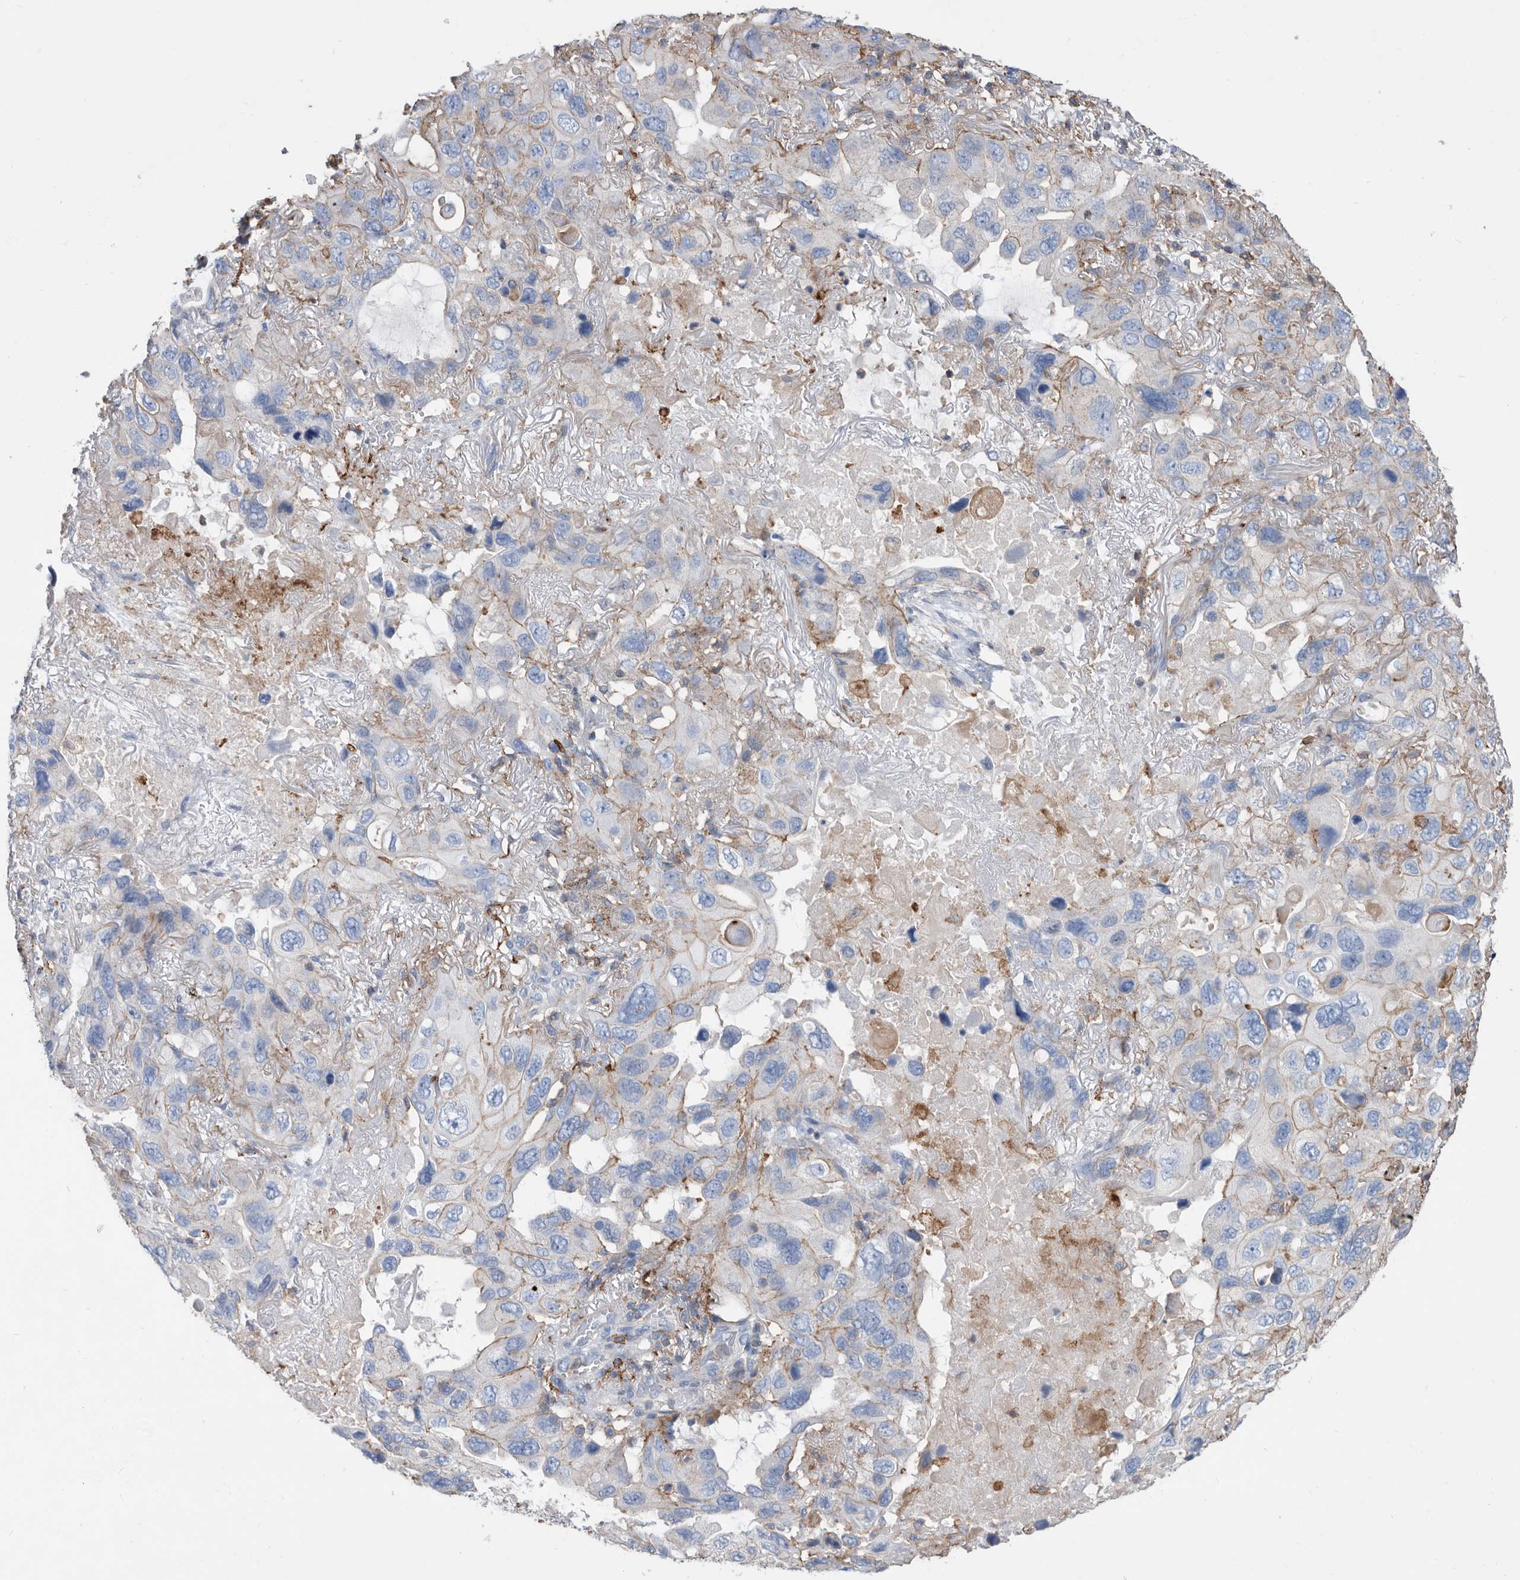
{"staining": {"intensity": "moderate", "quantity": "<25%", "location": "cytoplasmic/membranous"}, "tissue": "lung cancer", "cell_type": "Tumor cells", "image_type": "cancer", "snomed": [{"axis": "morphology", "description": "Squamous cell carcinoma, NOS"}, {"axis": "topography", "description": "Lung"}], "caption": "Protein staining reveals moderate cytoplasmic/membranous expression in about <25% of tumor cells in squamous cell carcinoma (lung).", "gene": "MS4A4A", "patient": {"sex": "female", "age": 73}}